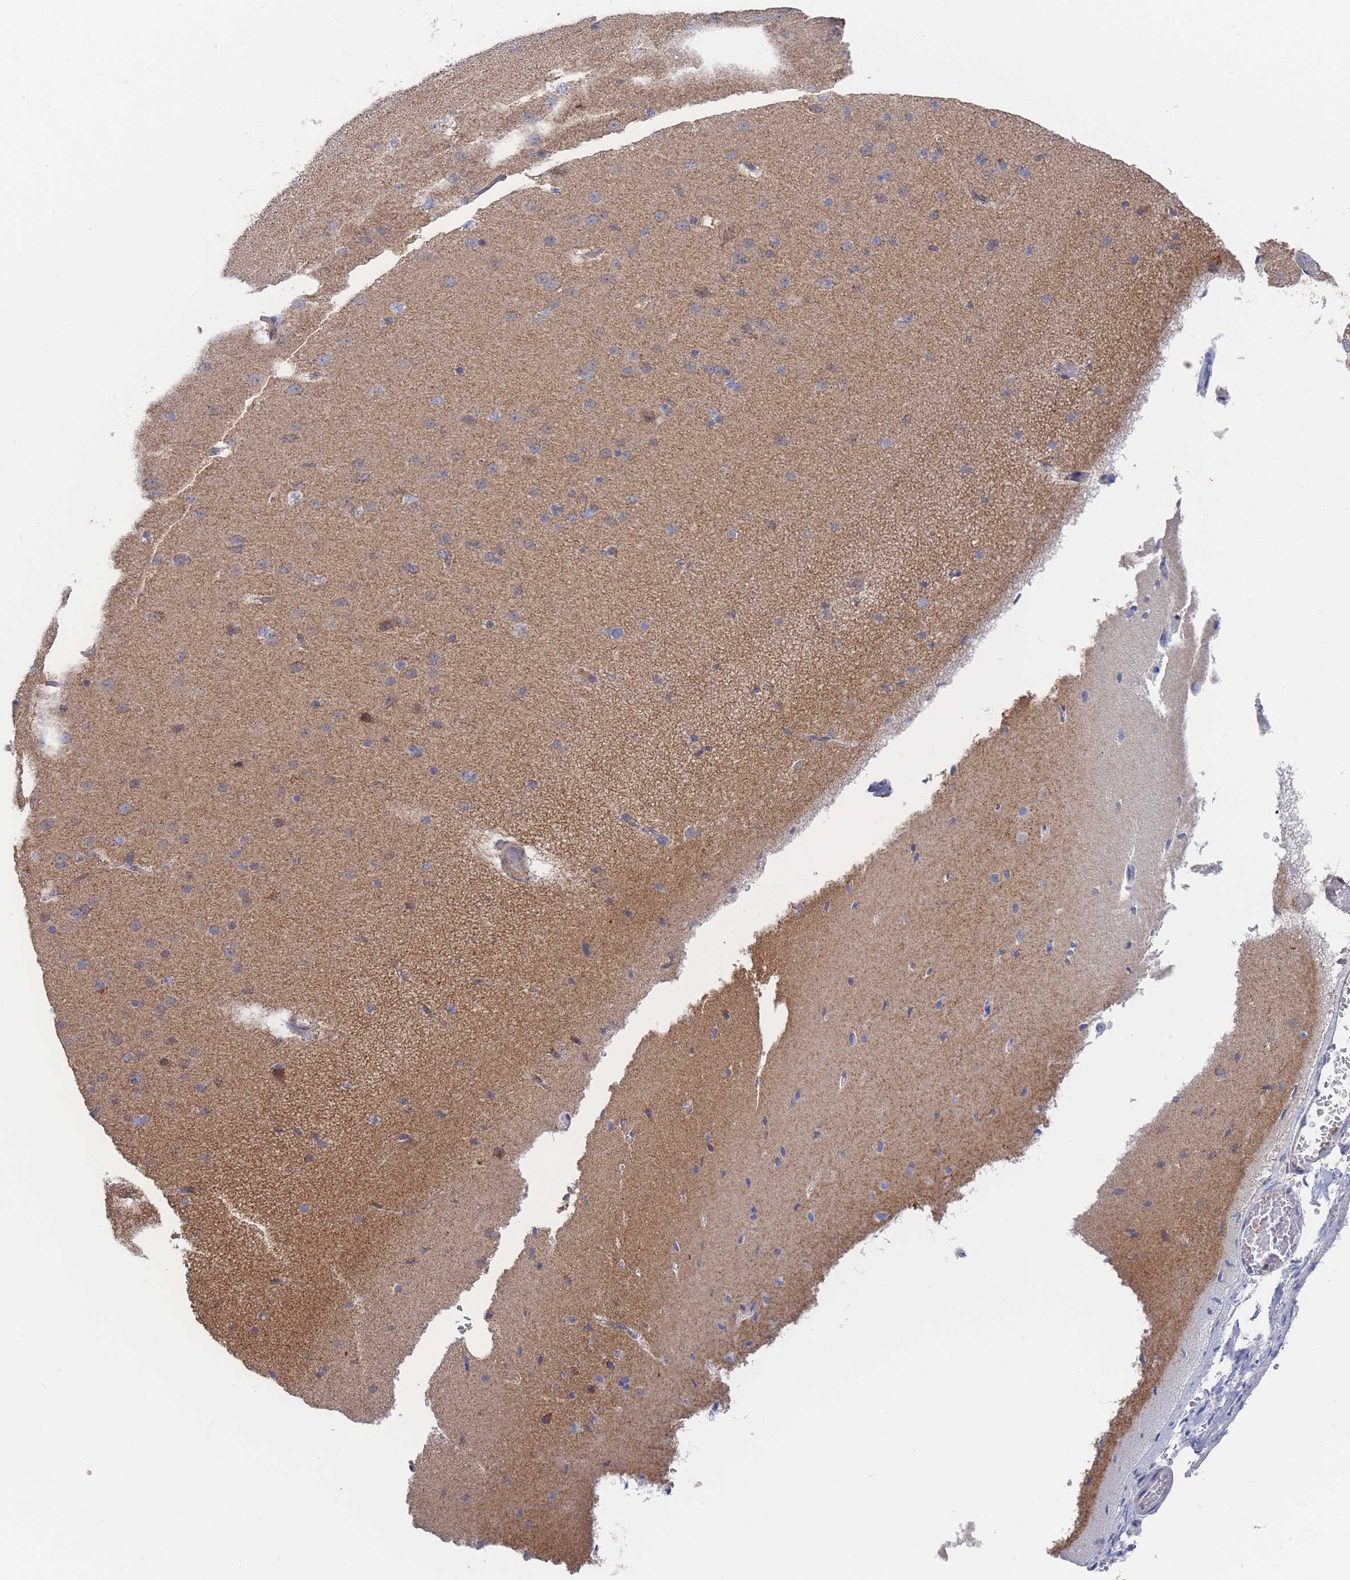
{"staining": {"intensity": "weak", "quantity": "<25%", "location": "cytoplasmic/membranous"}, "tissue": "cerebral cortex", "cell_type": "Endothelial cells", "image_type": "normal", "snomed": [{"axis": "morphology", "description": "Normal tissue, NOS"}, {"axis": "morphology", "description": "Developmental malformation"}, {"axis": "topography", "description": "Cerebral cortex"}], "caption": "High magnification brightfield microscopy of normal cerebral cortex stained with DAB (3,3'-diaminobenzidine) (brown) and counterstained with hematoxylin (blue): endothelial cells show no significant positivity. (Stains: DAB IHC with hematoxylin counter stain, Microscopy: brightfield microscopy at high magnification).", "gene": "IKZF4", "patient": {"sex": "female", "age": 30}}